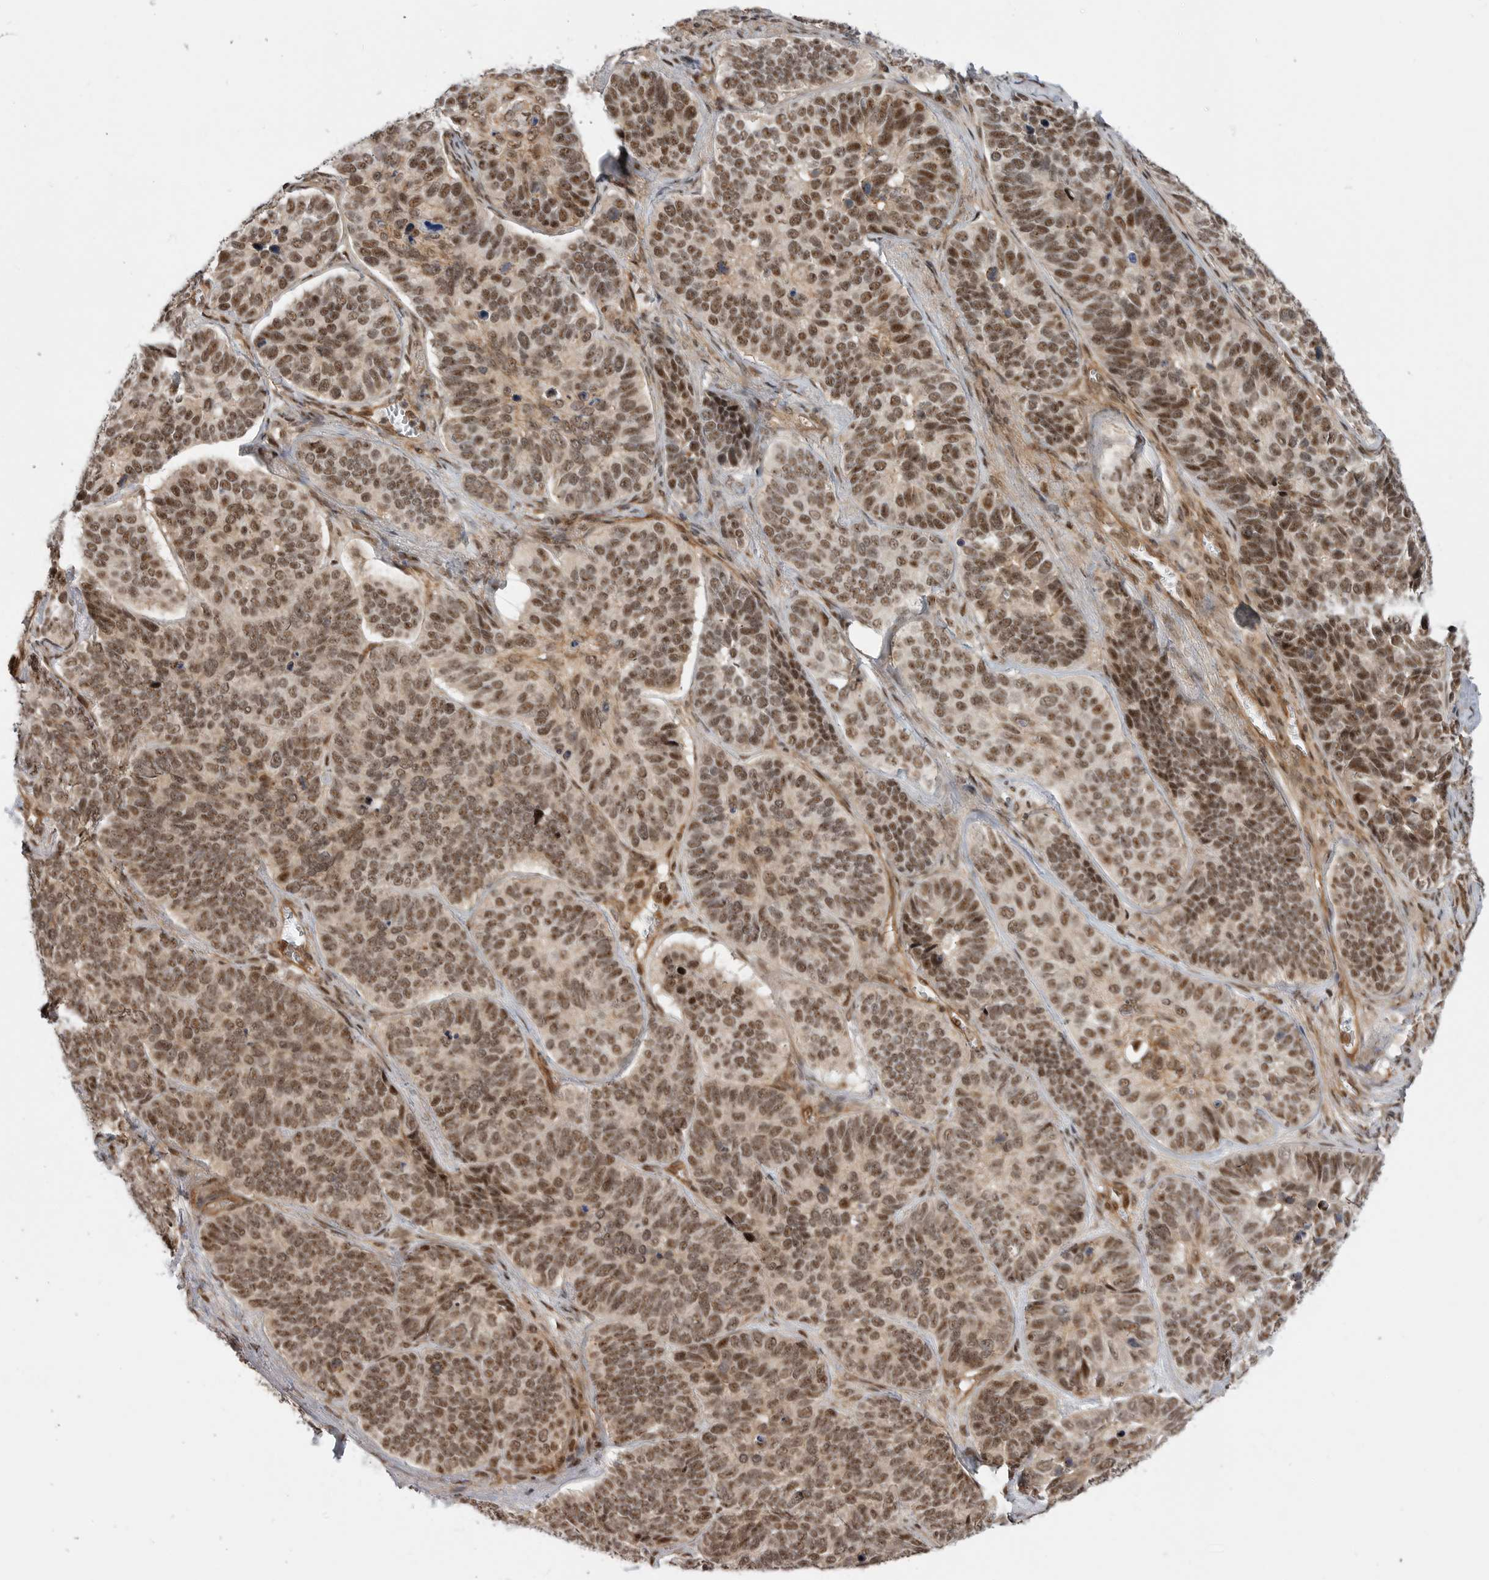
{"staining": {"intensity": "moderate", "quantity": ">75%", "location": "nuclear"}, "tissue": "skin cancer", "cell_type": "Tumor cells", "image_type": "cancer", "snomed": [{"axis": "morphology", "description": "Basal cell carcinoma"}, {"axis": "topography", "description": "Skin"}], "caption": "A brown stain highlights moderate nuclear positivity of a protein in human skin cancer tumor cells.", "gene": "GPATCH2", "patient": {"sex": "male", "age": 62}}